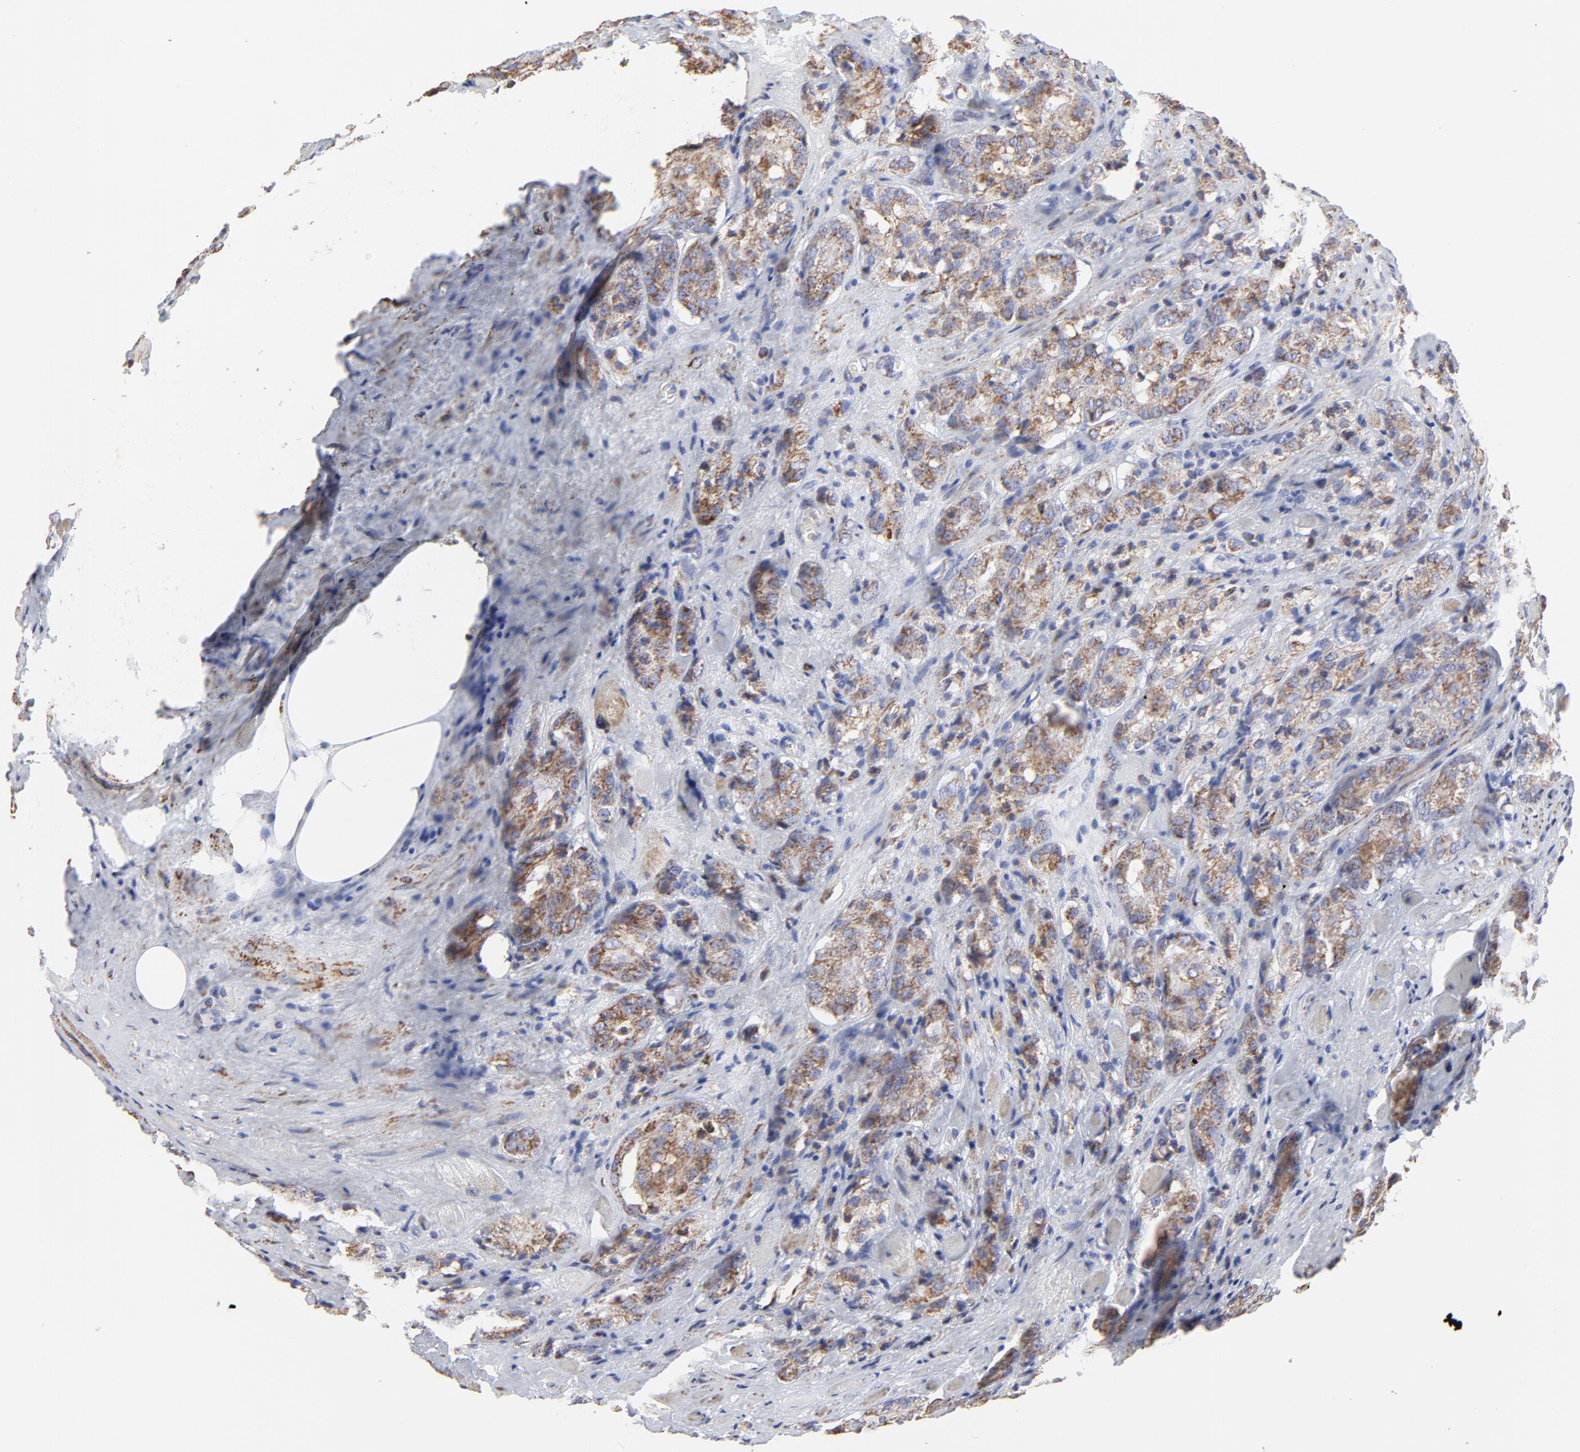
{"staining": {"intensity": "moderate", "quantity": ">75%", "location": "cytoplasmic/membranous"}, "tissue": "prostate cancer", "cell_type": "Tumor cells", "image_type": "cancer", "snomed": [{"axis": "morphology", "description": "Adenocarcinoma, Medium grade"}, {"axis": "topography", "description": "Prostate"}], "caption": "Protein staining demonstrates moderate cytoplasmic/membranous positivity in approximately >75% of tumor cells in medium-grade adenocarcinoma (prostate).", "gene": "PINK1", "patient": {"sex": "male", "age": 60}}